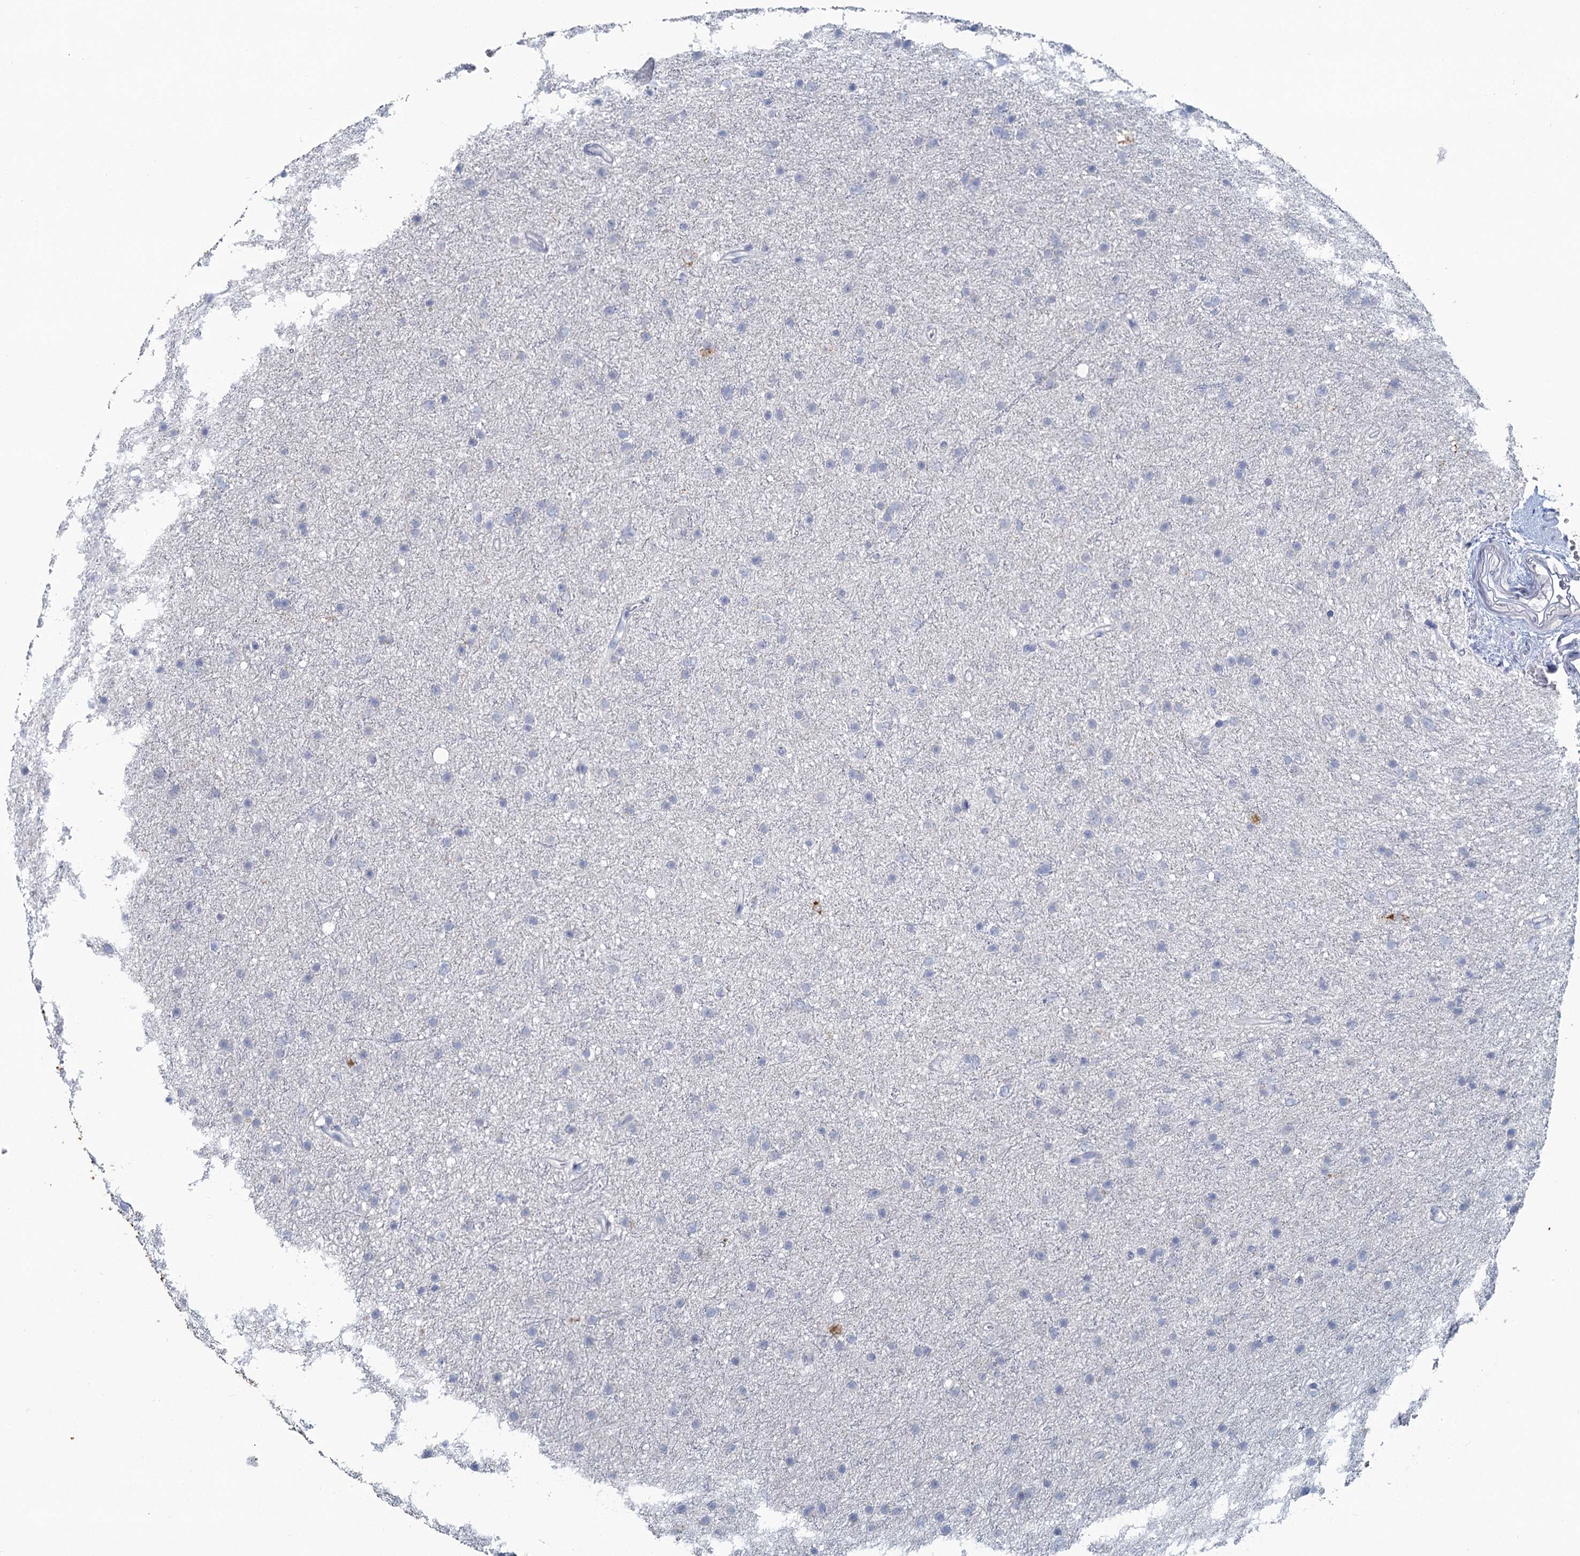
{"staining": {"intensity": "negative", "quantity": "none", "location": "none"}, "tissue": "glioma", "cell_type": "Tumor cells", "image_type": "cancer", "snomed": [{"axis": "morphology", "description": "Glioma, malignant, Low grade"}, {"axis": "topography", "description": "Cerebral cortex"}], "caption": "This is a image of immunohistochemistry (IHC) staining of malignant glioma (low-grade), which shows no expression in tumor cells. (Stains: DAB (3,3'-diaminobenzidine) IHC with hematoxylin counter stain, Microscopy: brightfield microscopy at high magnification).", "gene": "CHGA", "patient": {"sex": "female", "age": 39}}